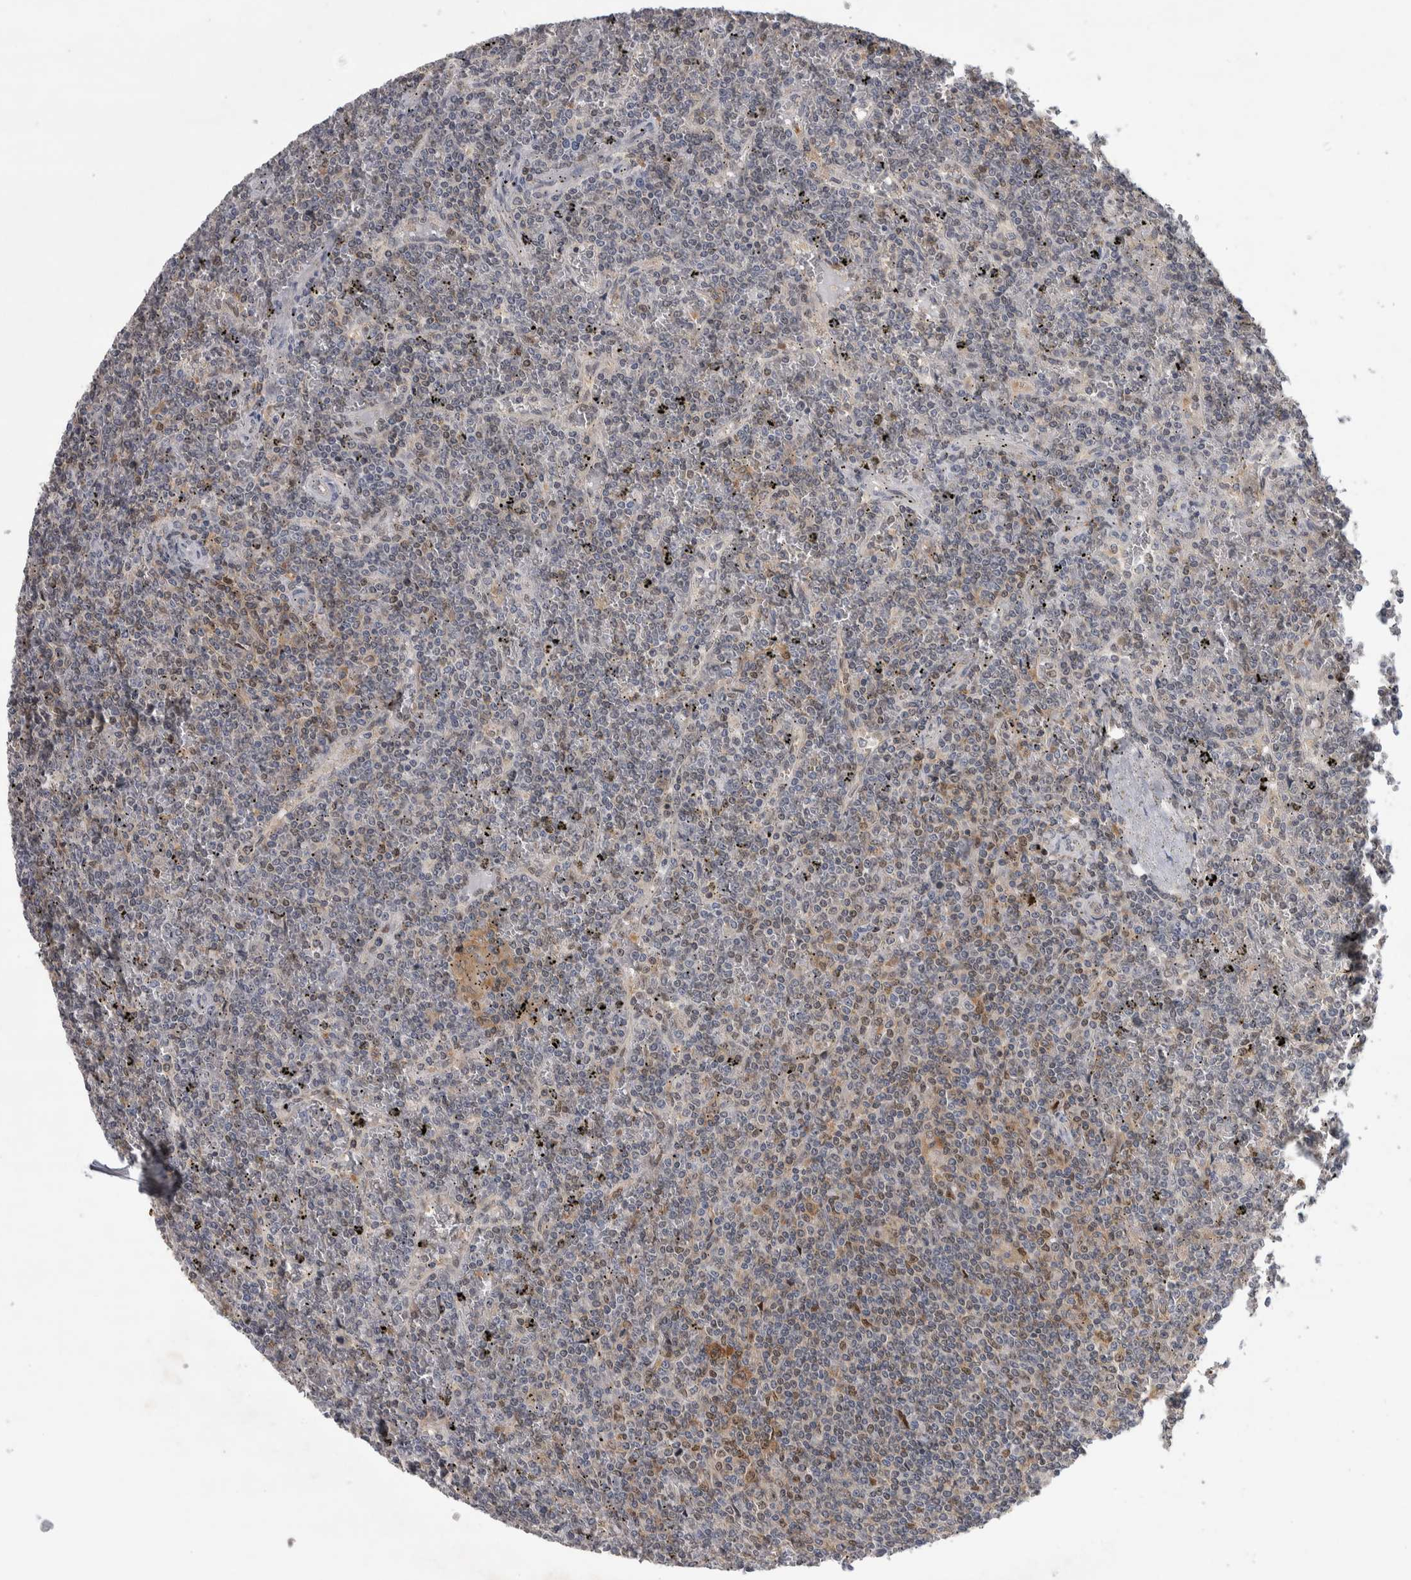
{"staining": {"intensity": "negative", "quantity": "none", "location": "none"}, "tissue": "lymphoma", "cell_type": "Tumor cells", "image_type": "cancer", "snomed": [{"axis": "morphology", "description": "Malignant lymphoma, non-Hodgkin's type, Low grade"}, {"axis": "topography", "description": "Spleen"}], "caption": "DAB (3,3'-diaminobenzidine) immunohistochemical staining of human low-grade malignant lymphoma, non-Hodgkin's type shows no significant staining in tumor cells. Nuclei are stained in blue.", "gene": "NFKB2", "patient": {"sex": "female", "age": 19}}